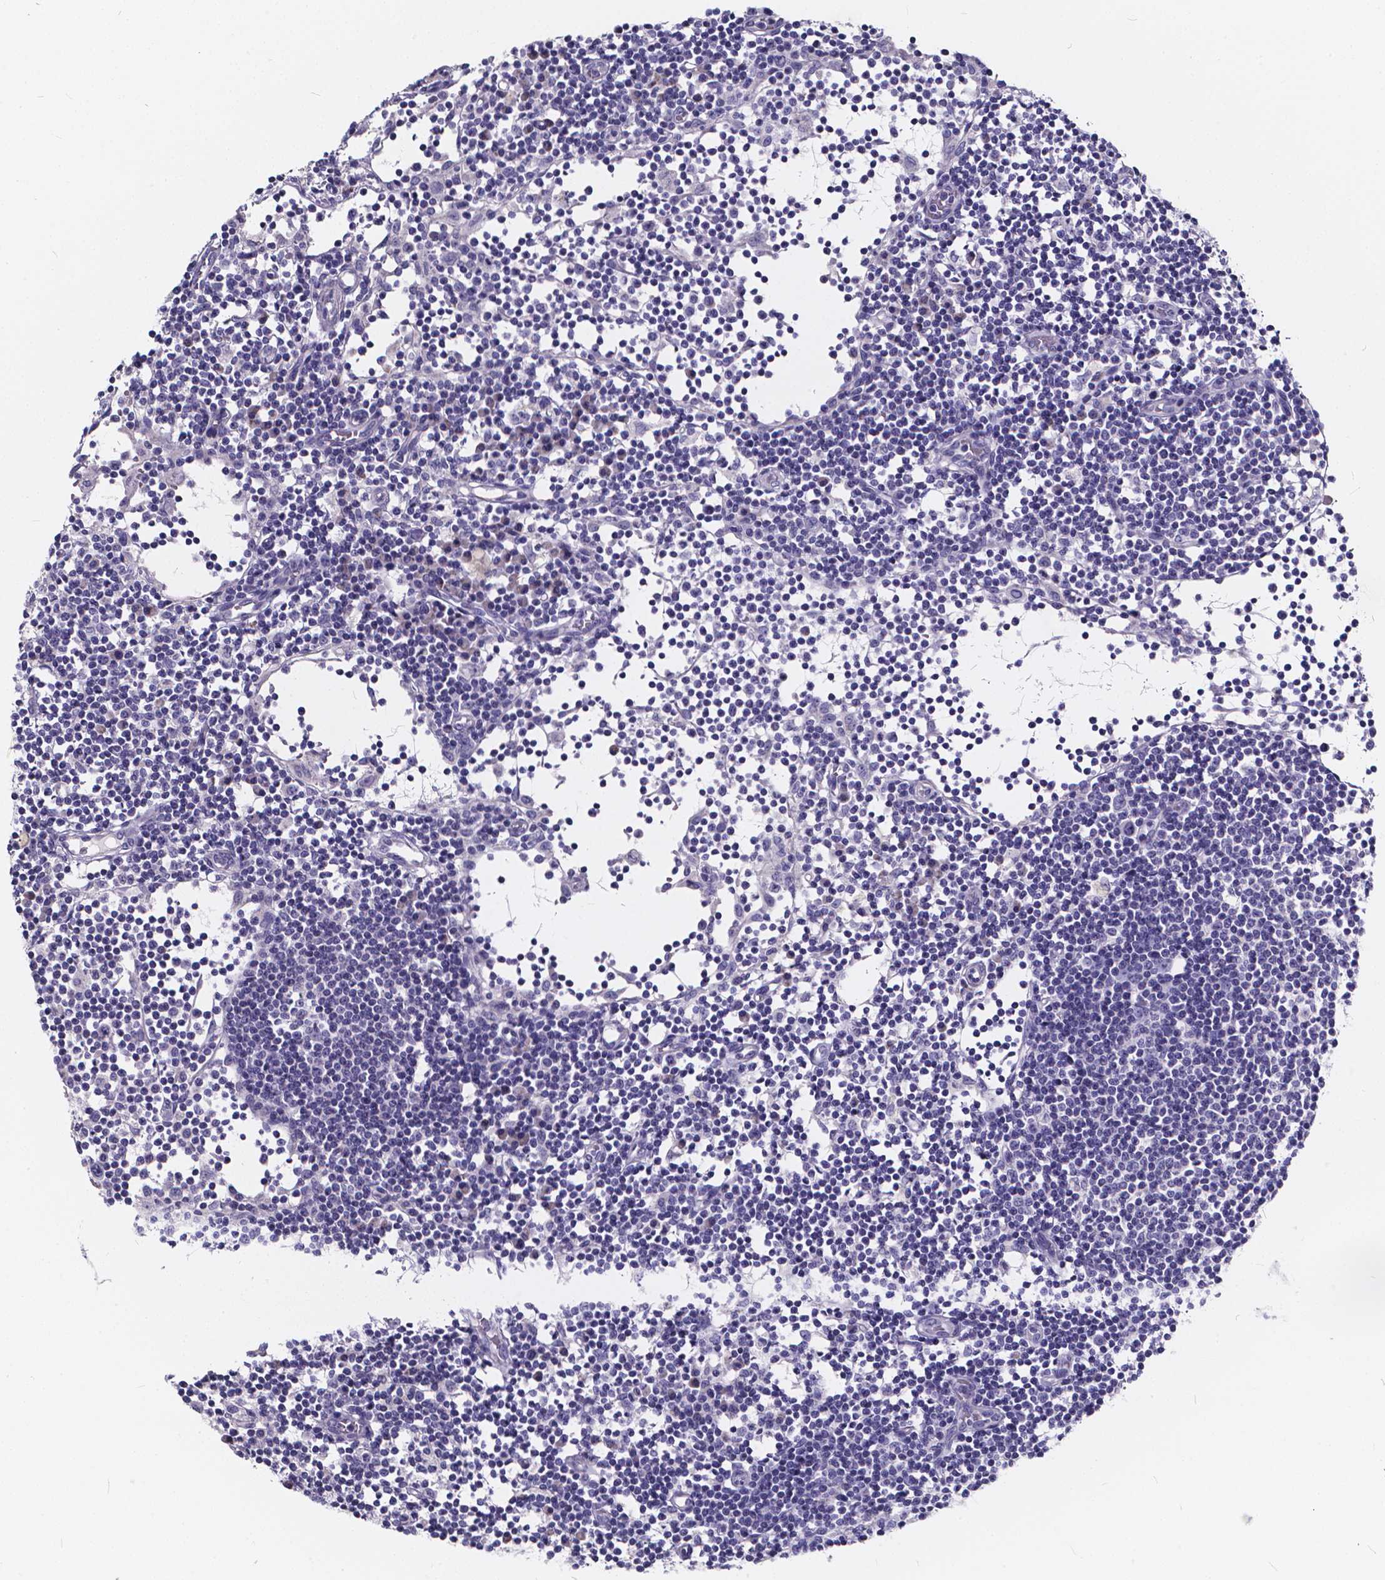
{"staining": {"intensity": "negative", "quantity": "none", "location": "none"}, "tissue": "lymph node", "cell_type": "Germinal center cells", "image_type": "normal", "snomed": [{"axis": "morphology", "description": "Normal tissue, NOS"}, {"axis": "topography", "description": "Lymph node"}], "caption": "Lymph node stained for a protein using IHC shows no expression germinal center cells.", "gene": "SPEF2", "patient": {"sex": "female", "age": 72}}